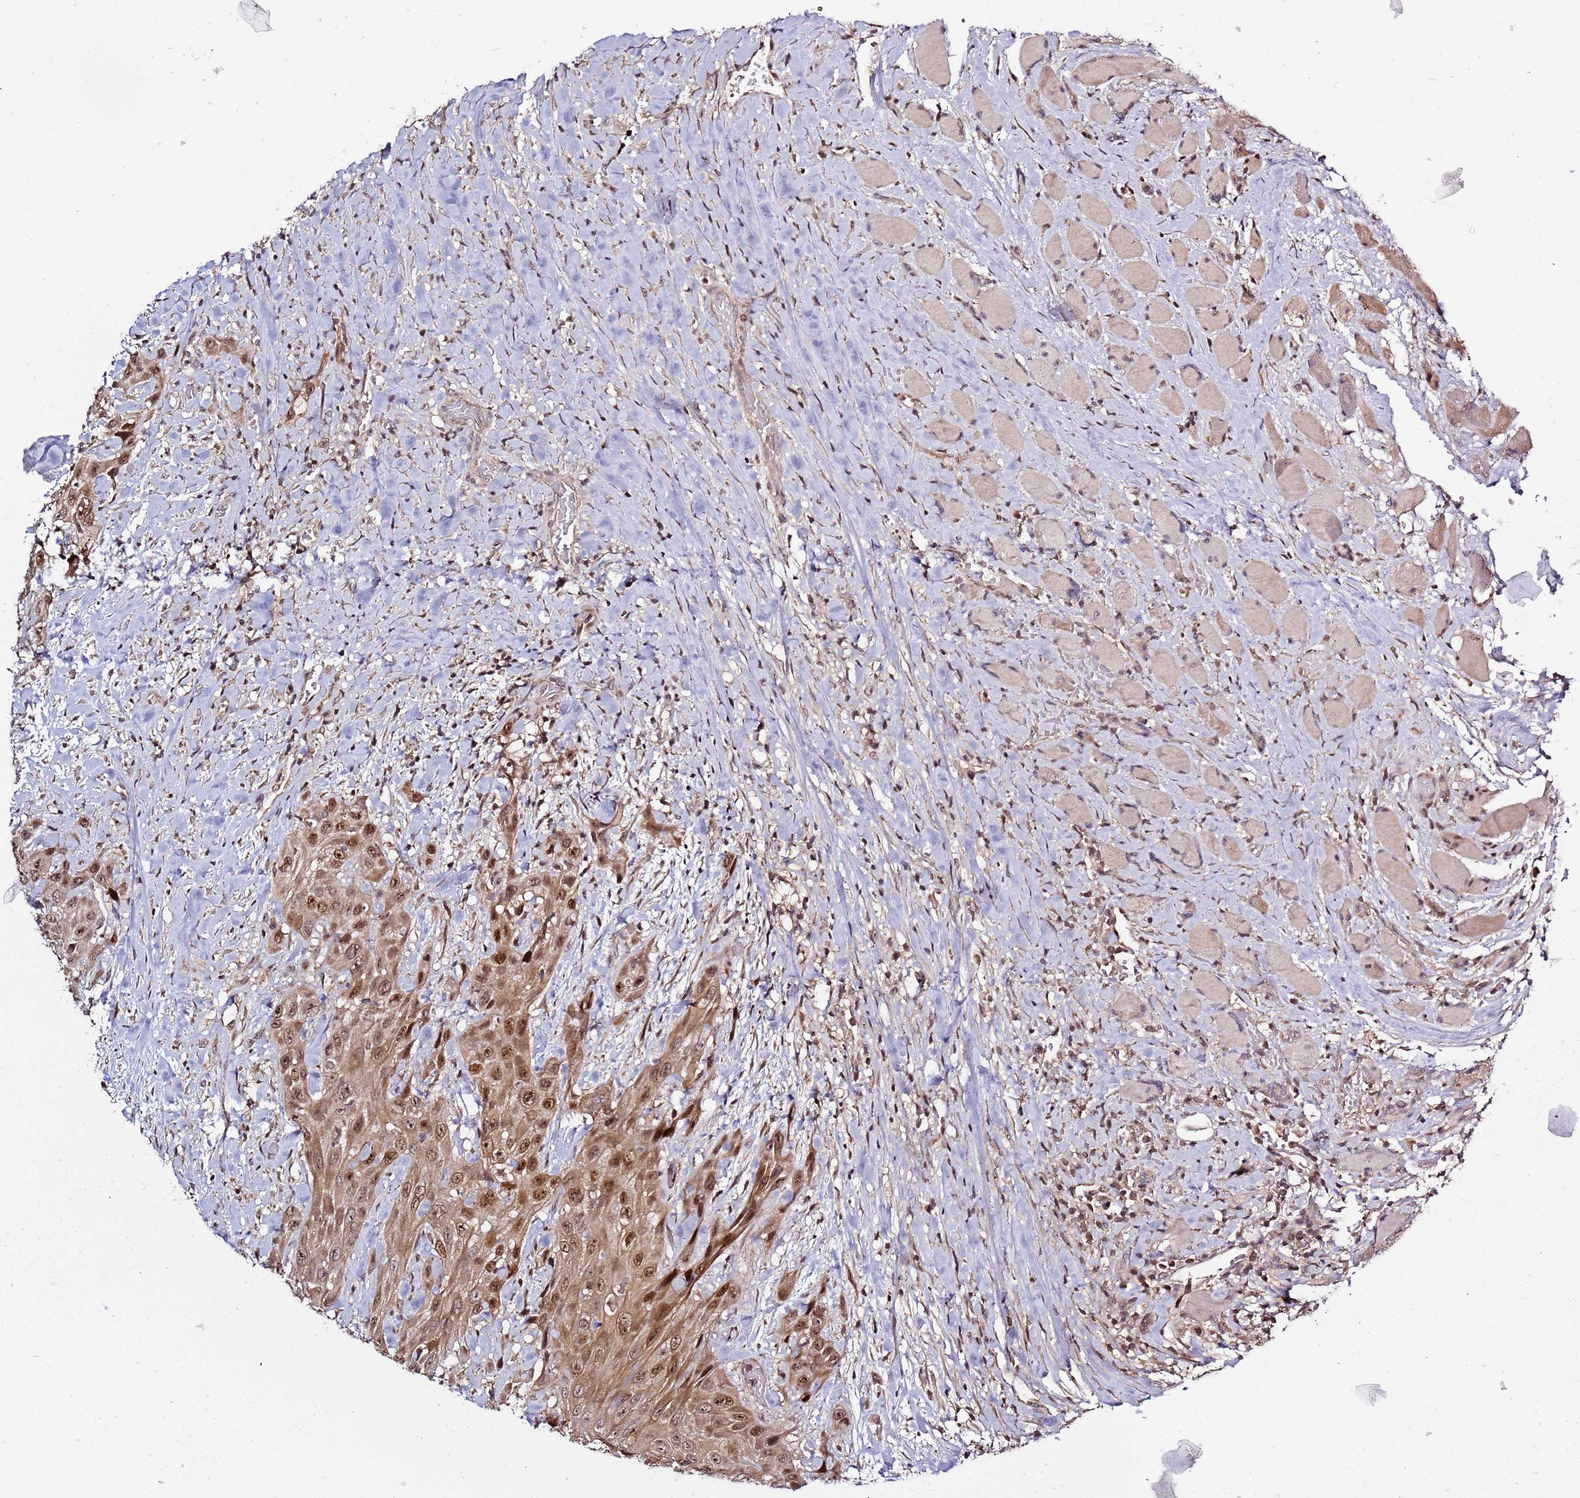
{"staining": {"intensity": "moderate", "quantity": ">75%", "location": "cytoplasmic/membranous,nuclear"}, "tissue": "head and neck cancer", "cell_type": "Tumor cells", "image_type": "cancer", "snomed": [{"axis": "morphology", "description": "Squamous cell carcinoma, NOS"}, {"axis": "topography", "description": "Head-Neck"}], "caption": "Protein staining by IHC displays moderate cytoplasmic/membranous and nuclear staining in approximately >75% of tumor cells in head and neck cancer (squamous cell carcinoma). (brown staining indicates protein expression, while blue staining denotes nuclei).", "gene": "RCOR2", "patient": {"sex": "male", "age": 81}}